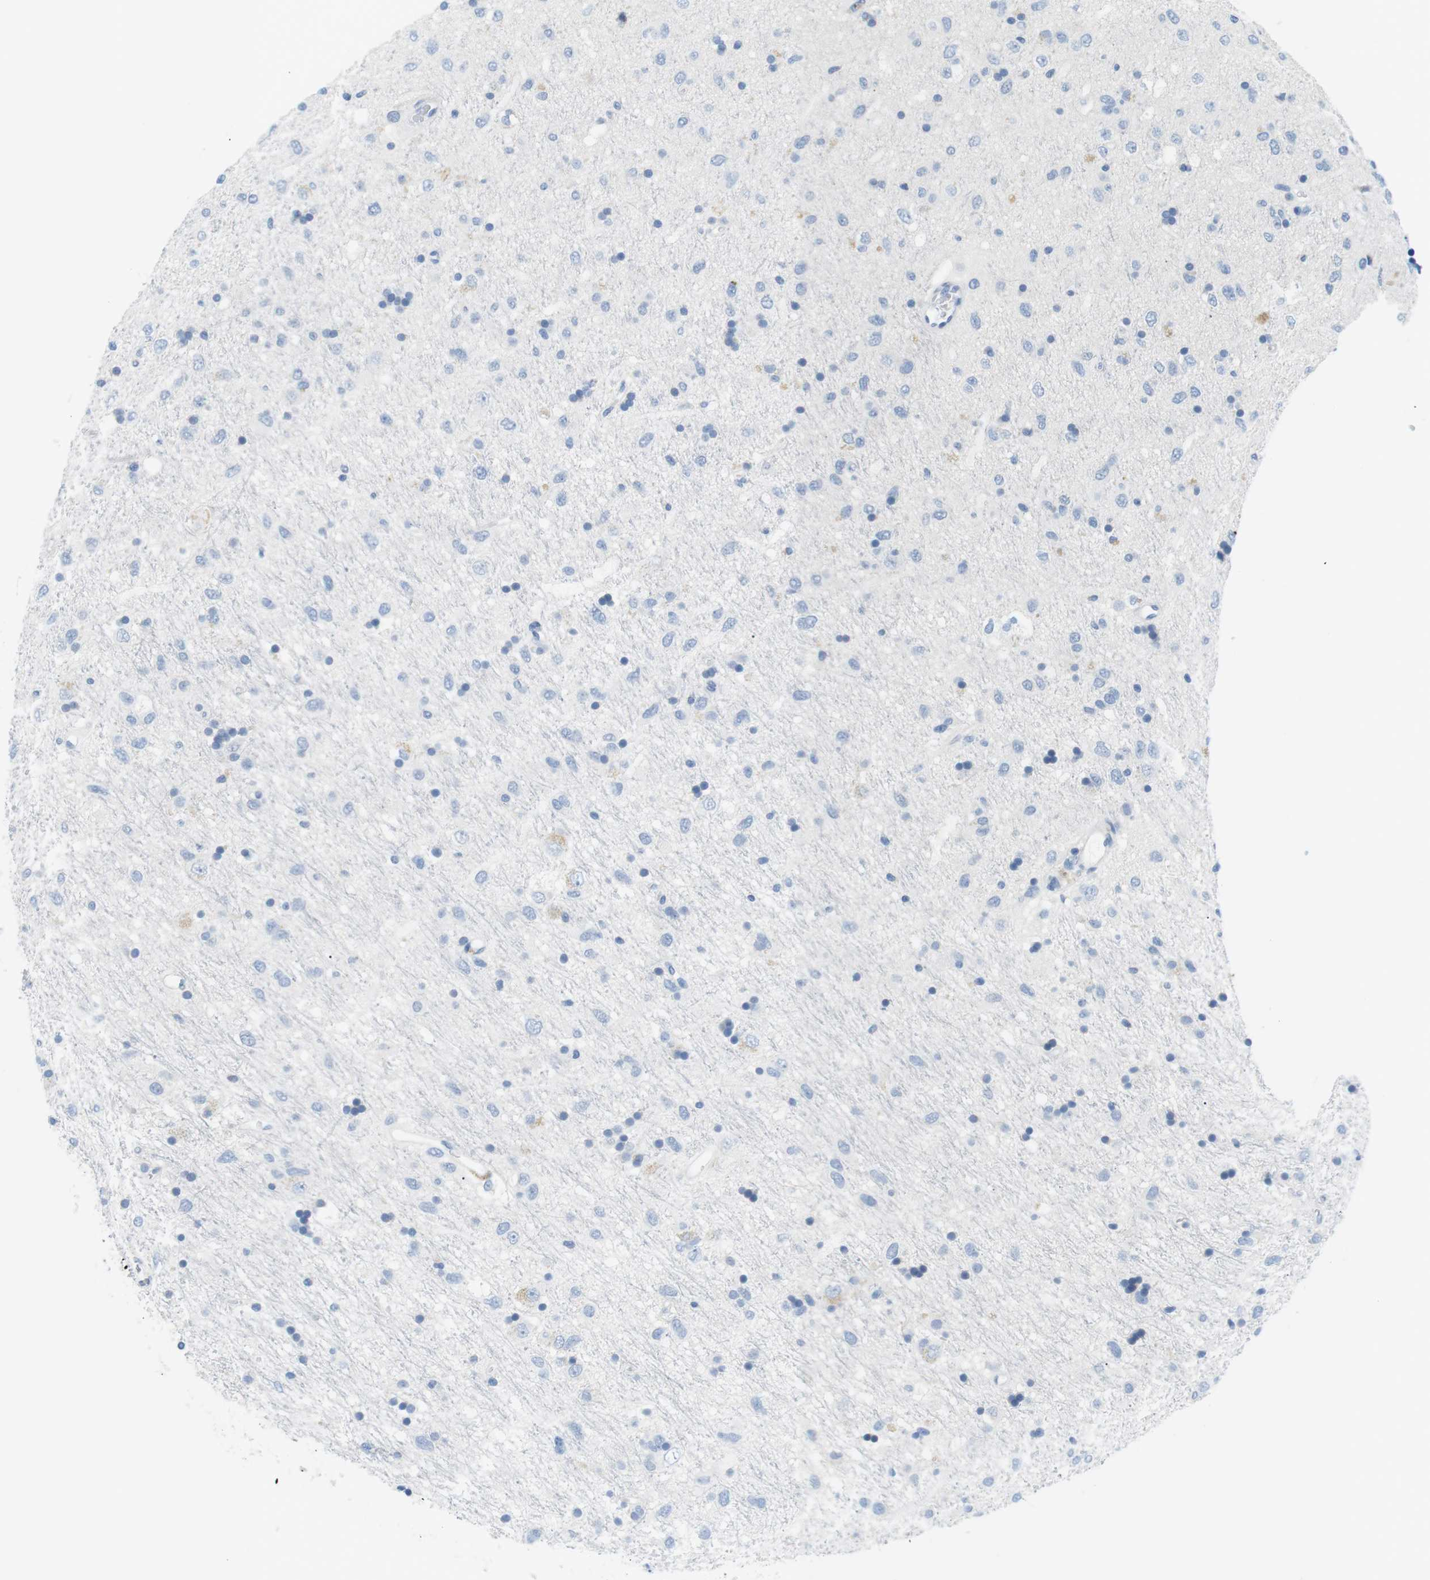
{"staining": {"intensity": "weak", "quantity": "<25%", "location": "cytoplasmic/membranous"}, "tissue": "glioma", "cell_type": "Tumor cells", "image_type": "cancer", "snomed": [{"axis": "morphology", "description": "Glioma, malignant, Low grade"}, {"axis": "topography", "description": "Brain"}], "caption": "Immunohistochemistry histopathology image of neoplastic tissue: human malignant glioma (low-grade) stained with DAB displays no significant protein expression in tumor cells.", "gene": "TNFRSF4", "patient": {"sex": "male", "age": 77}}